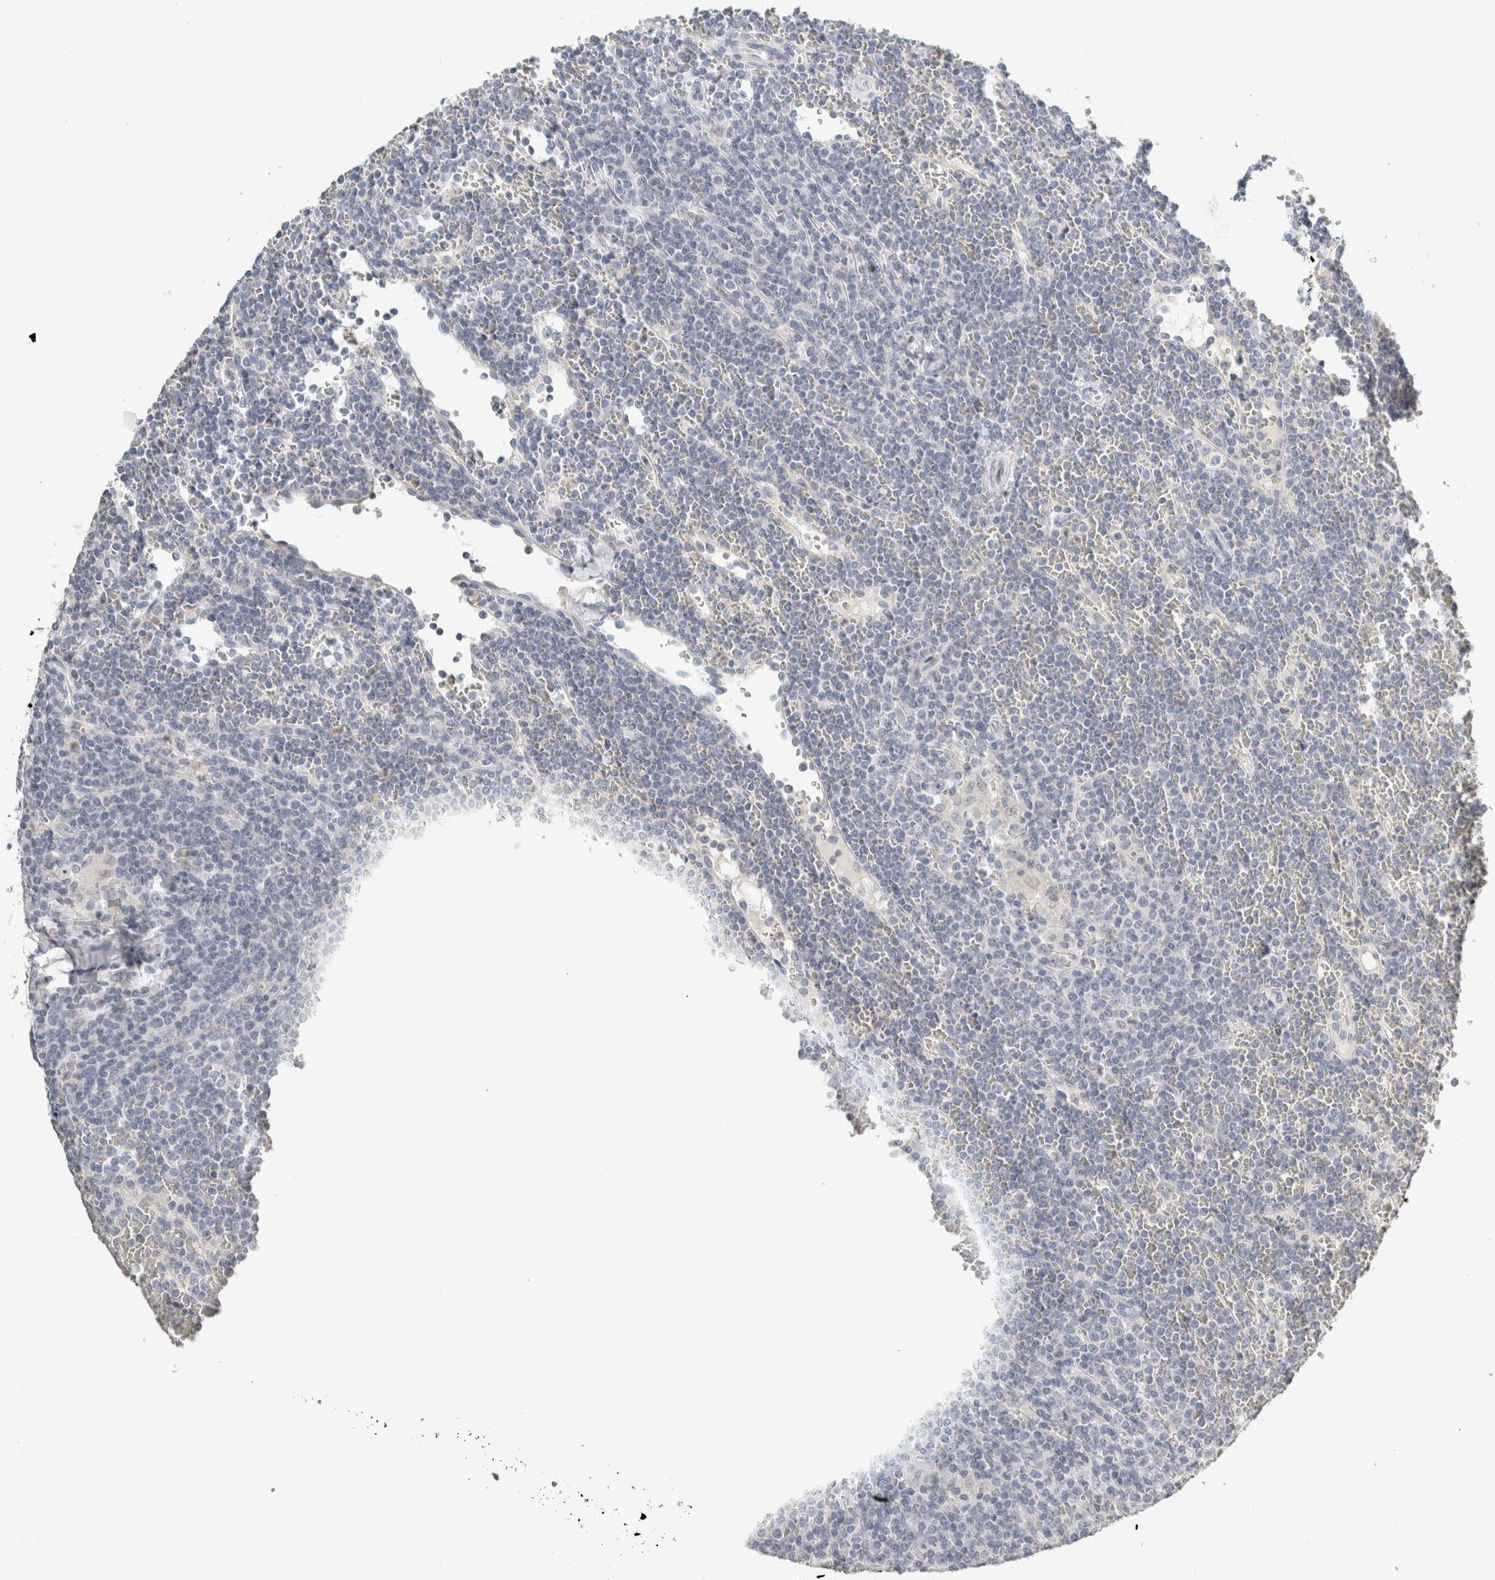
{"staining": {"intensity": "negative", "quantity": "none", "location": "none"}, "tissue": "lymphoma", "cell_type": "Tumor cells", "image_type": "cancer", "snomed": [{"axis": "morphology", "description": "Malignant lymphoma, non-Hodgkin's type, Low grade"}, {"axis": "topography", "description": "Spleen"}], "caption": "Malignant lymphoma, non-Hodgkin's type (low-grade) was stained to show a protein in brown. There is no significant staining in tumor cells.", "gene": "CRAT", "patient": {"sex": "female", "age": 19}}